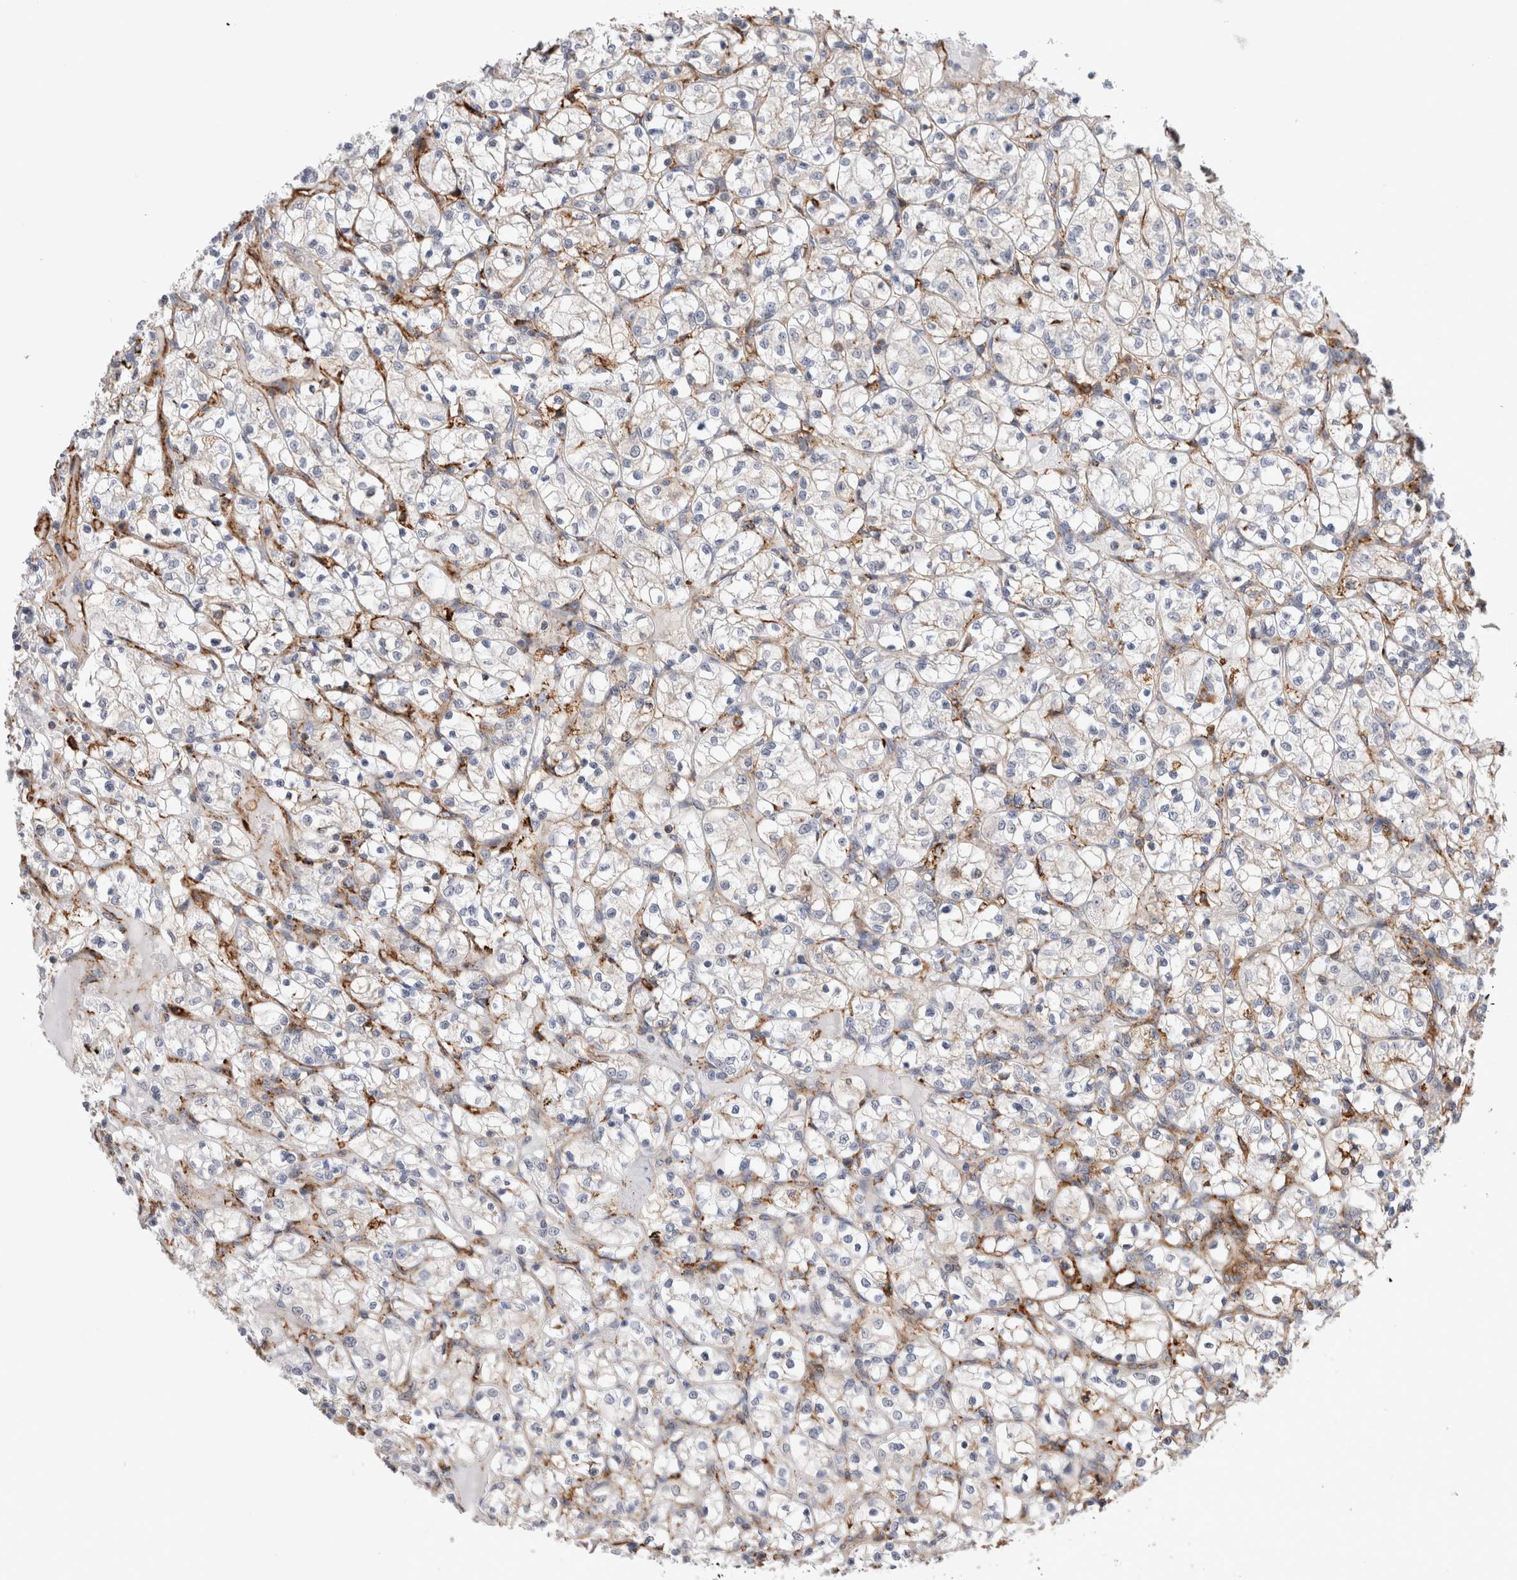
{"staining": {"intensity": "negative", "quantity": "none", "location": "none"}, "tissue": "renal cancer", "cell_type": "Tumor cells", "image_type": "cancer", "snomed": [{"axis": "morphology", "description": "Adenocarcinoma, NOS"}, {"axis": "topography", "description": "Kidney"}], "caption": "The photomicrograph displays no significant staining in tumor cells of adenocarcinoma (renal). (Immunohistochemistry, brightfield microscopy, high magnification).", "gene": "CCDC88B", "patient": {"sex": "female", "age": 69}}